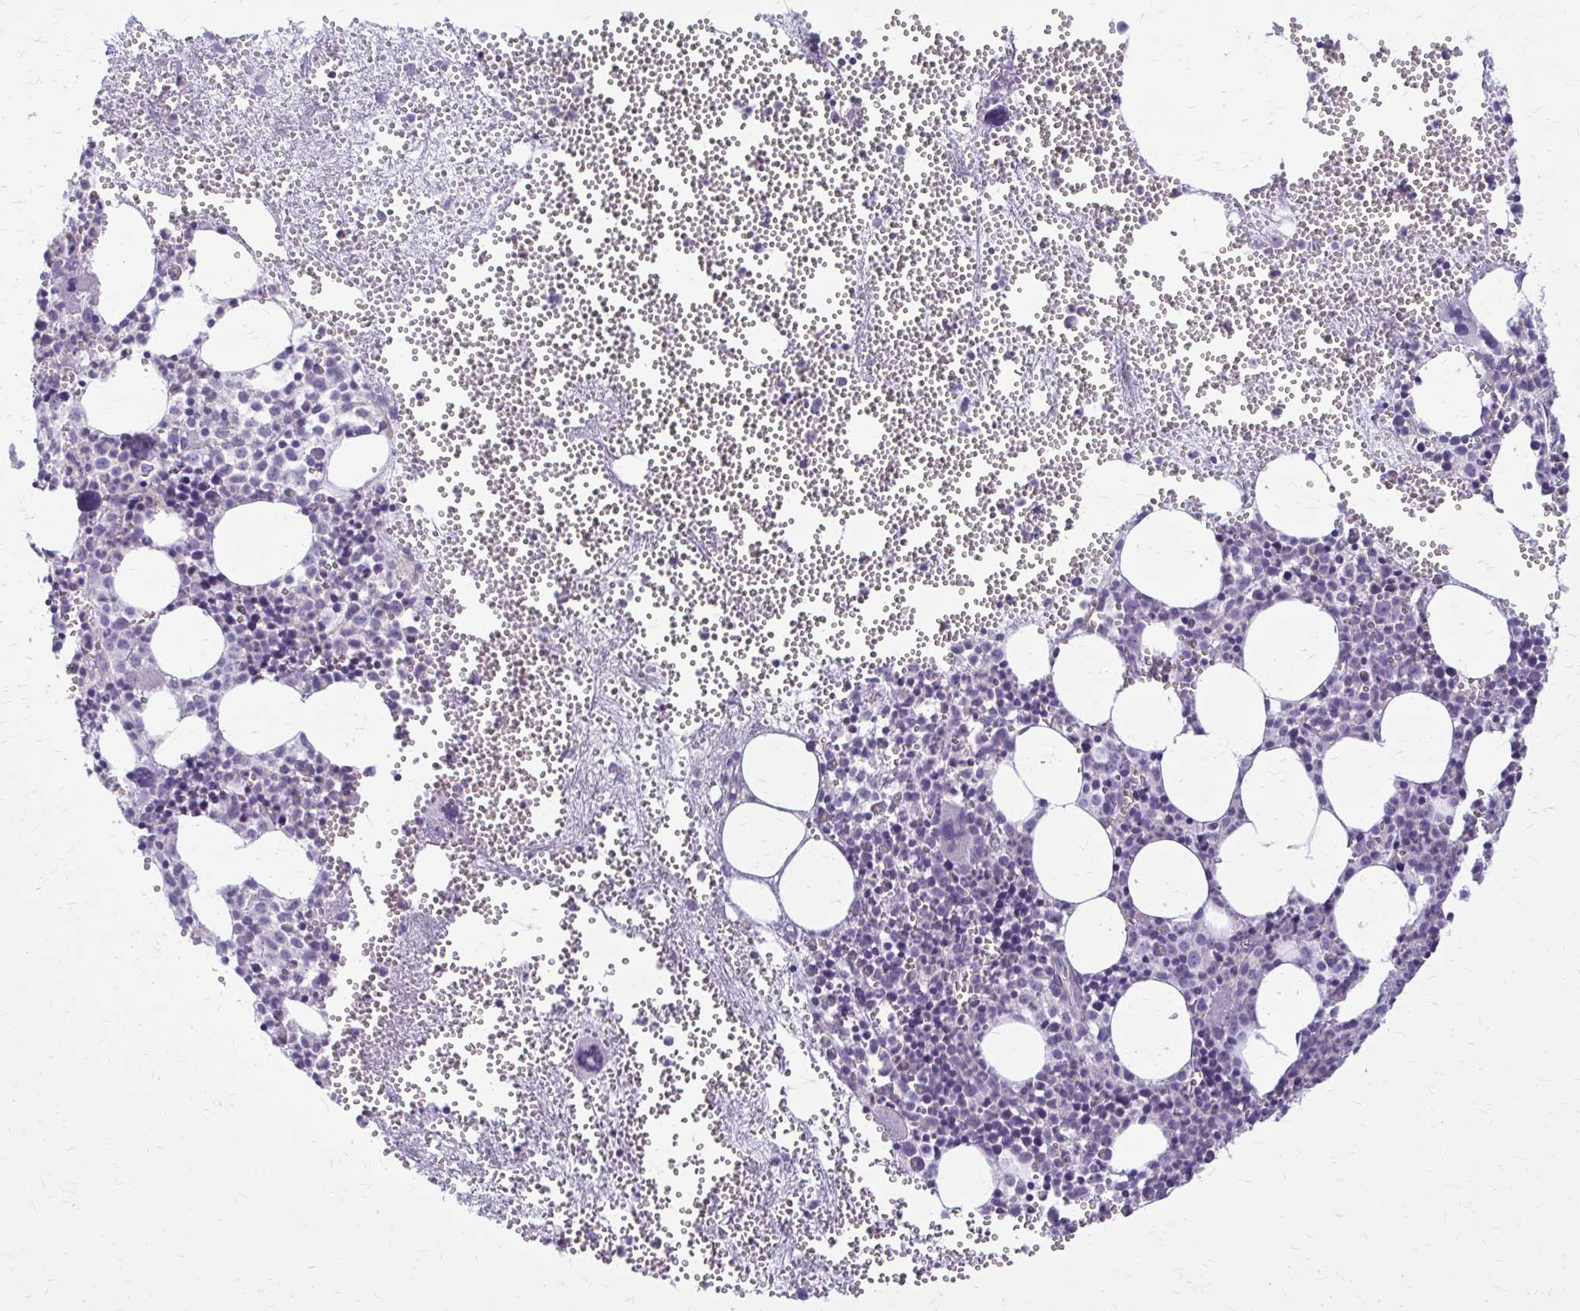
{"staining": {"intensity": "negative", "quantity": "none", "location": "none"}, "tissue": "bone marrow", "cell_type": "Hematopoietic cells", "image_type": "normal", "snomed": [{"axis": "morphology", "description": "Normal tissue, NOS"}, {"axis": "topography", "description": "Bone marrow"}], "caption": "Bone marrow was stained to show a protein in brown. There is no significant positivity in hematopoietic cells. (Stains: DAB IHC with hematoxylin counter stain, Microscopy: brightfield microscopy at high magnification).", "gene": "DEPP1", "patient": {"sex": "female", "age": 57}}